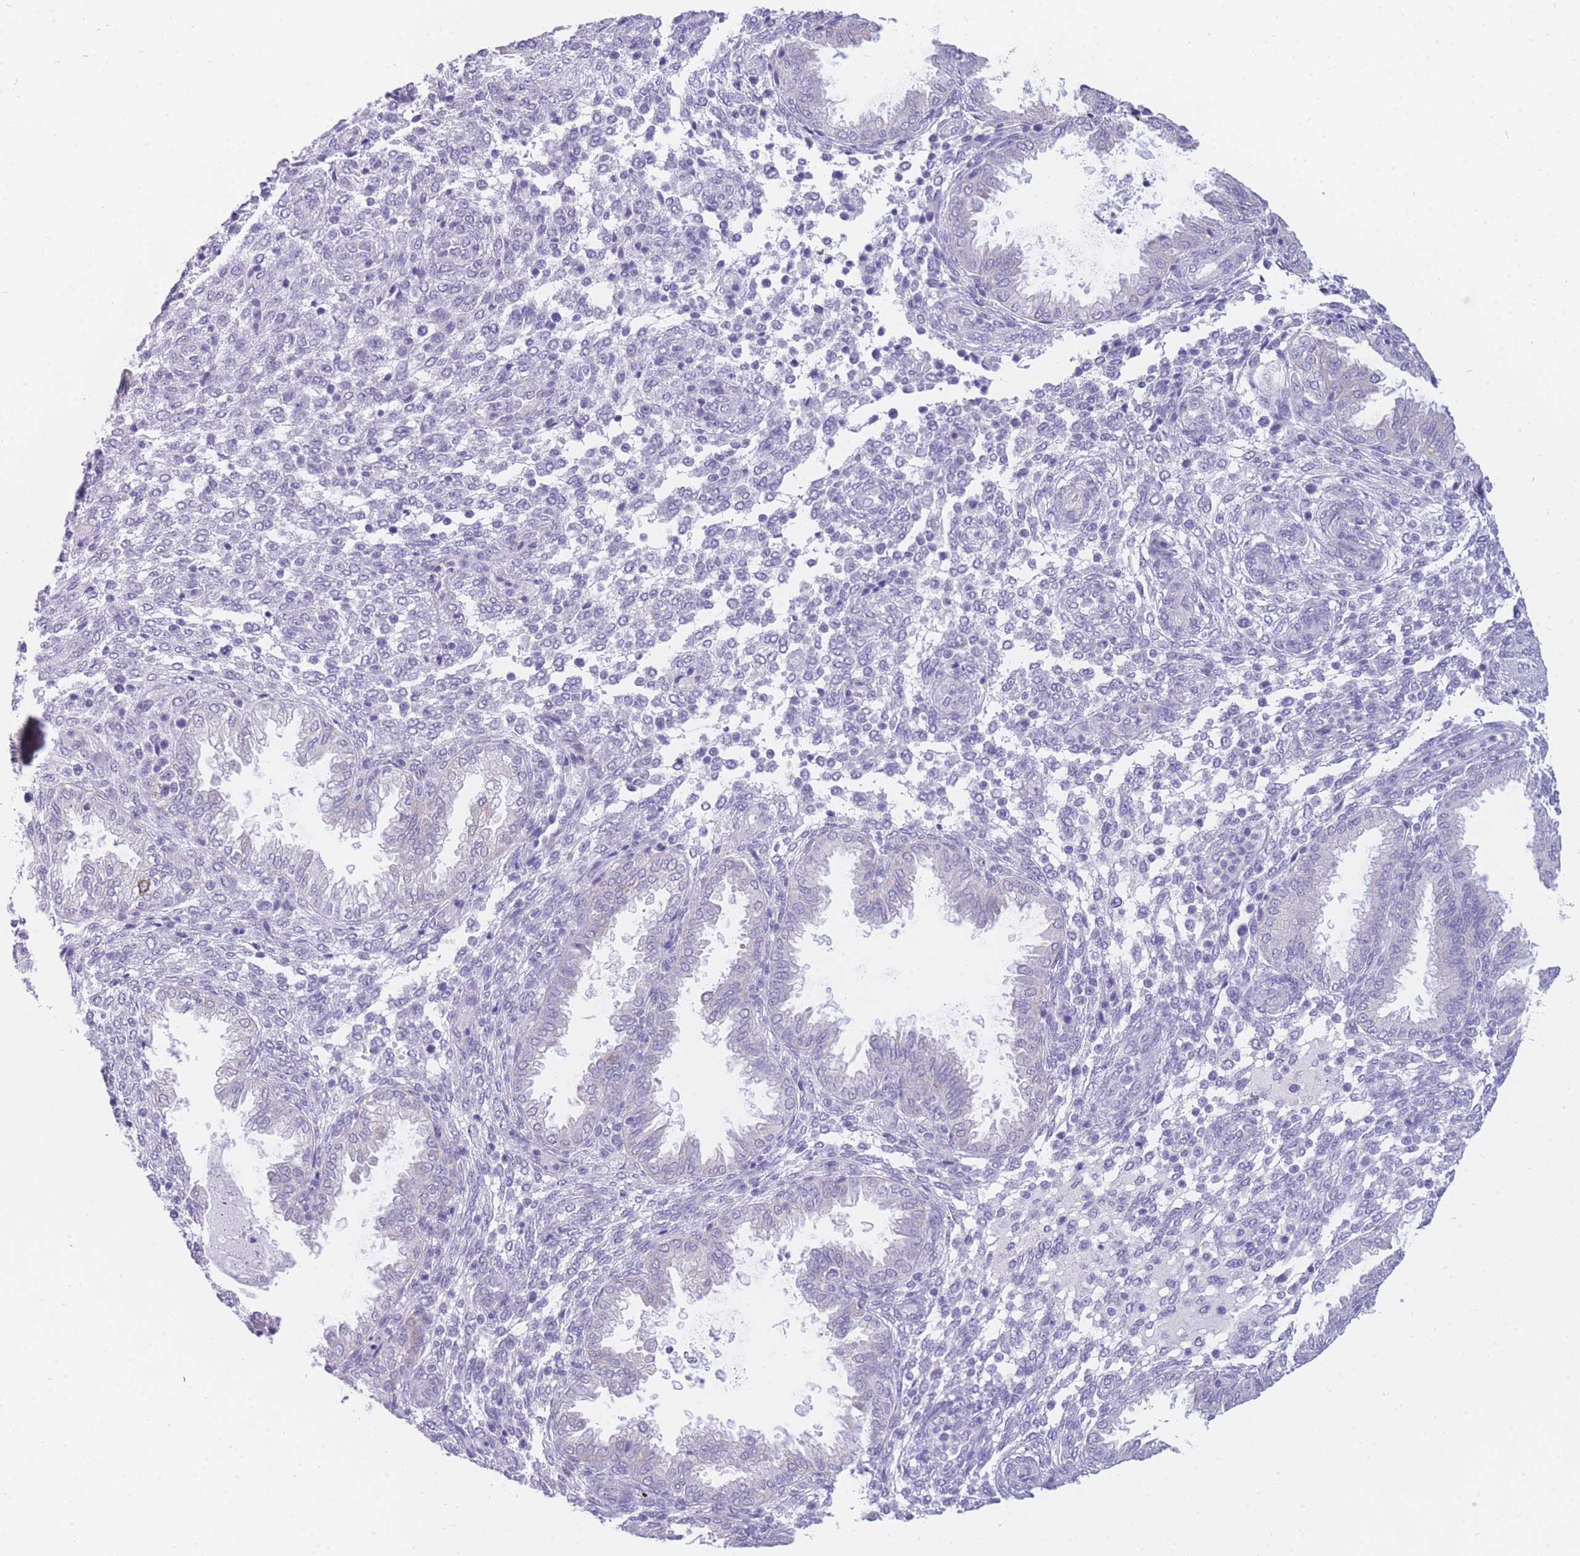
{"staining": {"intensity": "negative", "quantity": "none", "location": "none"}, "tissue": "endometrium", "cell_type": "Cells in endometrial stroma", "image_type": "normal", "snomed": [{"axis": "morphology", "description": "Normal tissue, NOS"}, {"axis": "topography", "description": "Endometrium"}], "caption": "This is a photomicrograph of immunohistochemistry (IHC) staining of benign endometrium, which shows no staining in cells in endometrial stroma.", "gene": "FRAT2", "patient": {"sex": "female", "age": 33}}